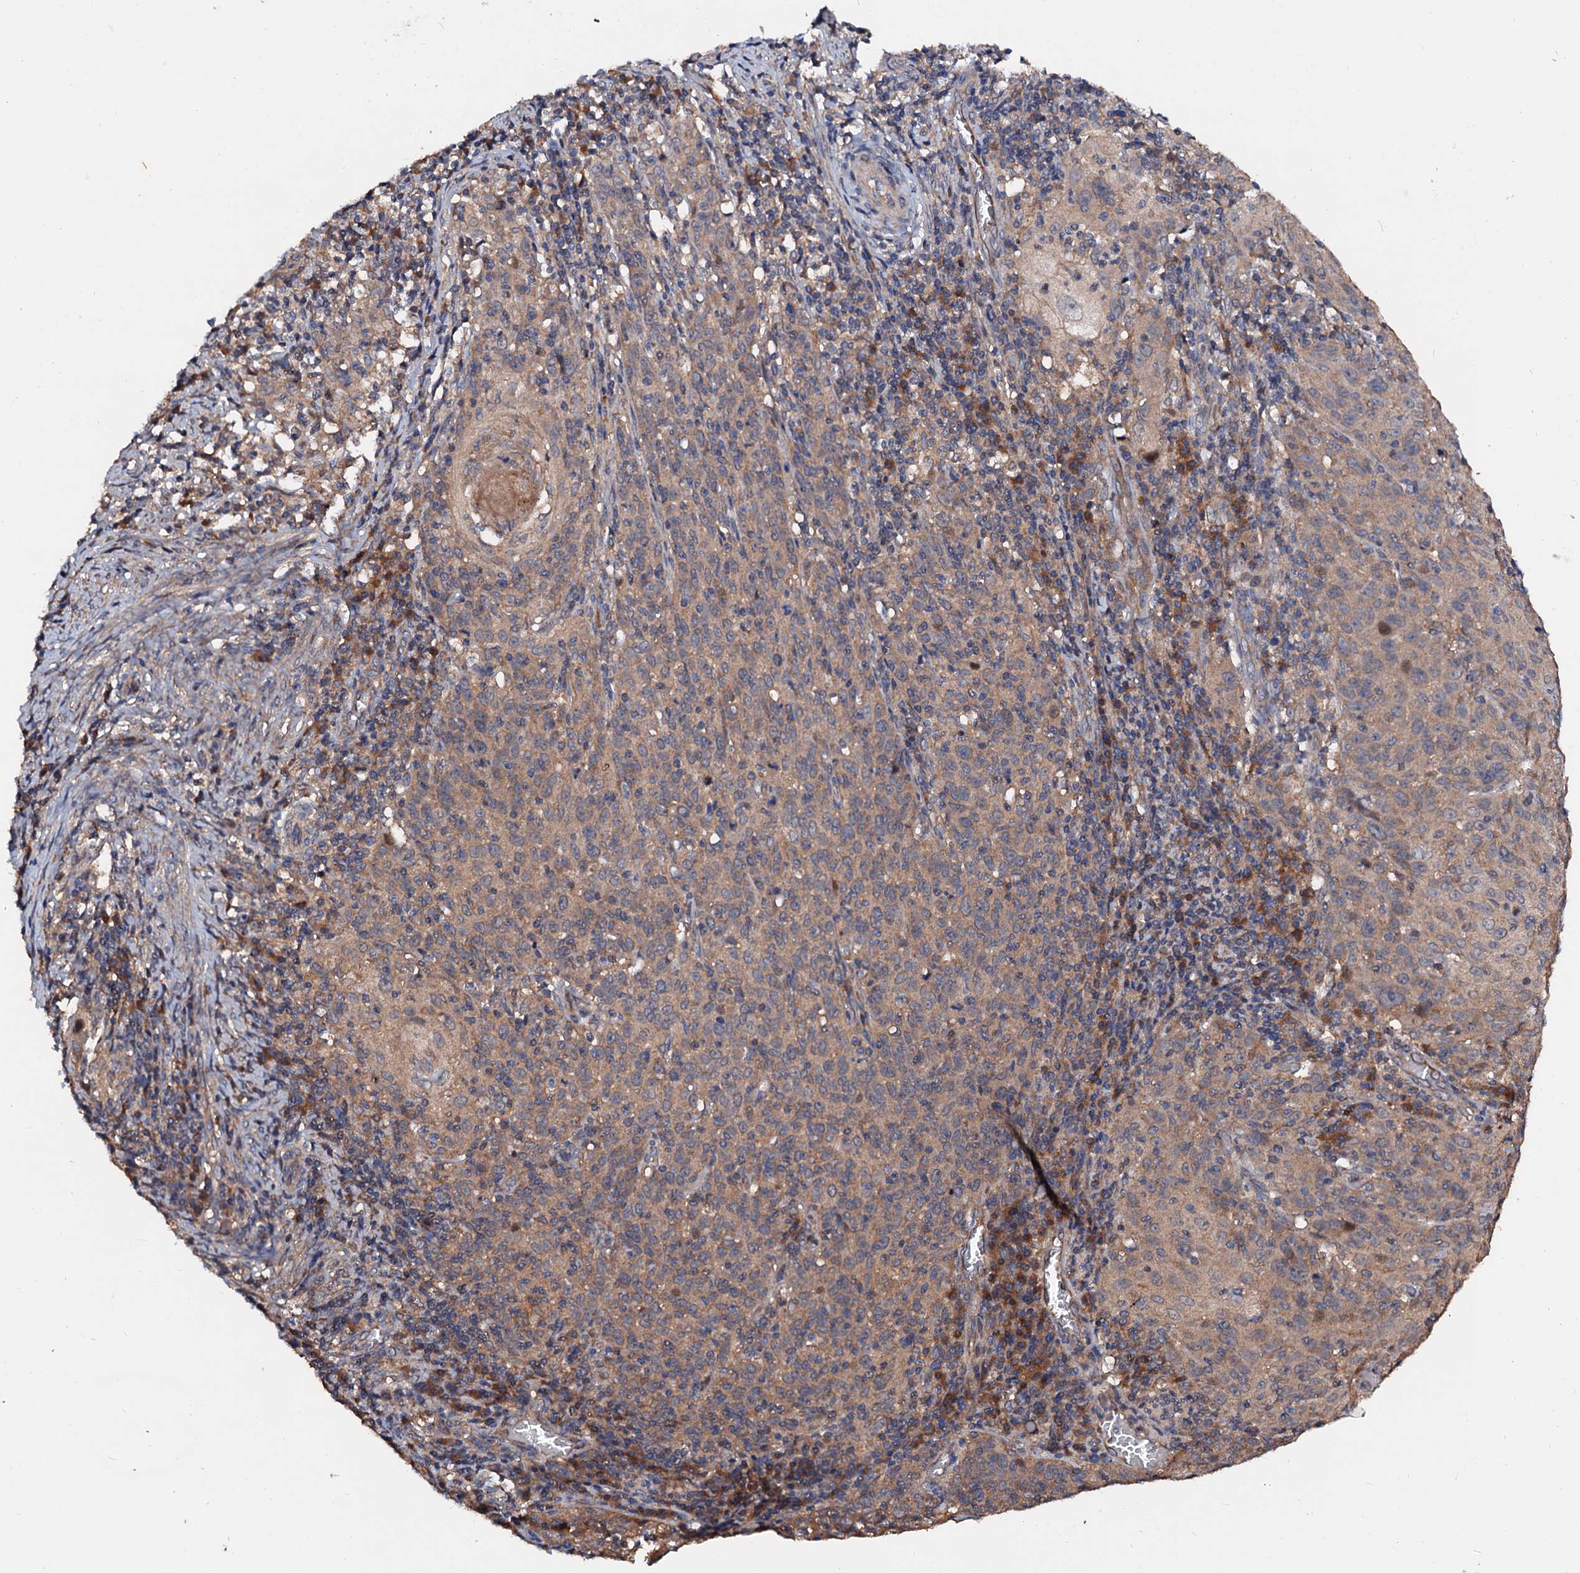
{"staining": {"intensity": "moderate", "quantity": ">75%", "location": "cytoplasmic/membranous"}, "tissue": "cervical cancer", "cell_type": "Tumor cells", "image_type": "cancer", "snomed": [{"axis": "morphology", "description": "Squamous cell carcinoma, NOS"}, {"axis": "topography", "description": "Cervix"}], "caption": "Immunohistochemistry photomicrograph of neoplastic tissue: squamous cell carcinoma (cervical) stained using IHC displays medium levels of moderate protein expression localized specifically in the cytoplasmic/membranous of tumor cells, appearing as a cytoplasmic/membranous brown color.", "gene": "EXTL1", "patient": {"sex": "female", "age": 50}}